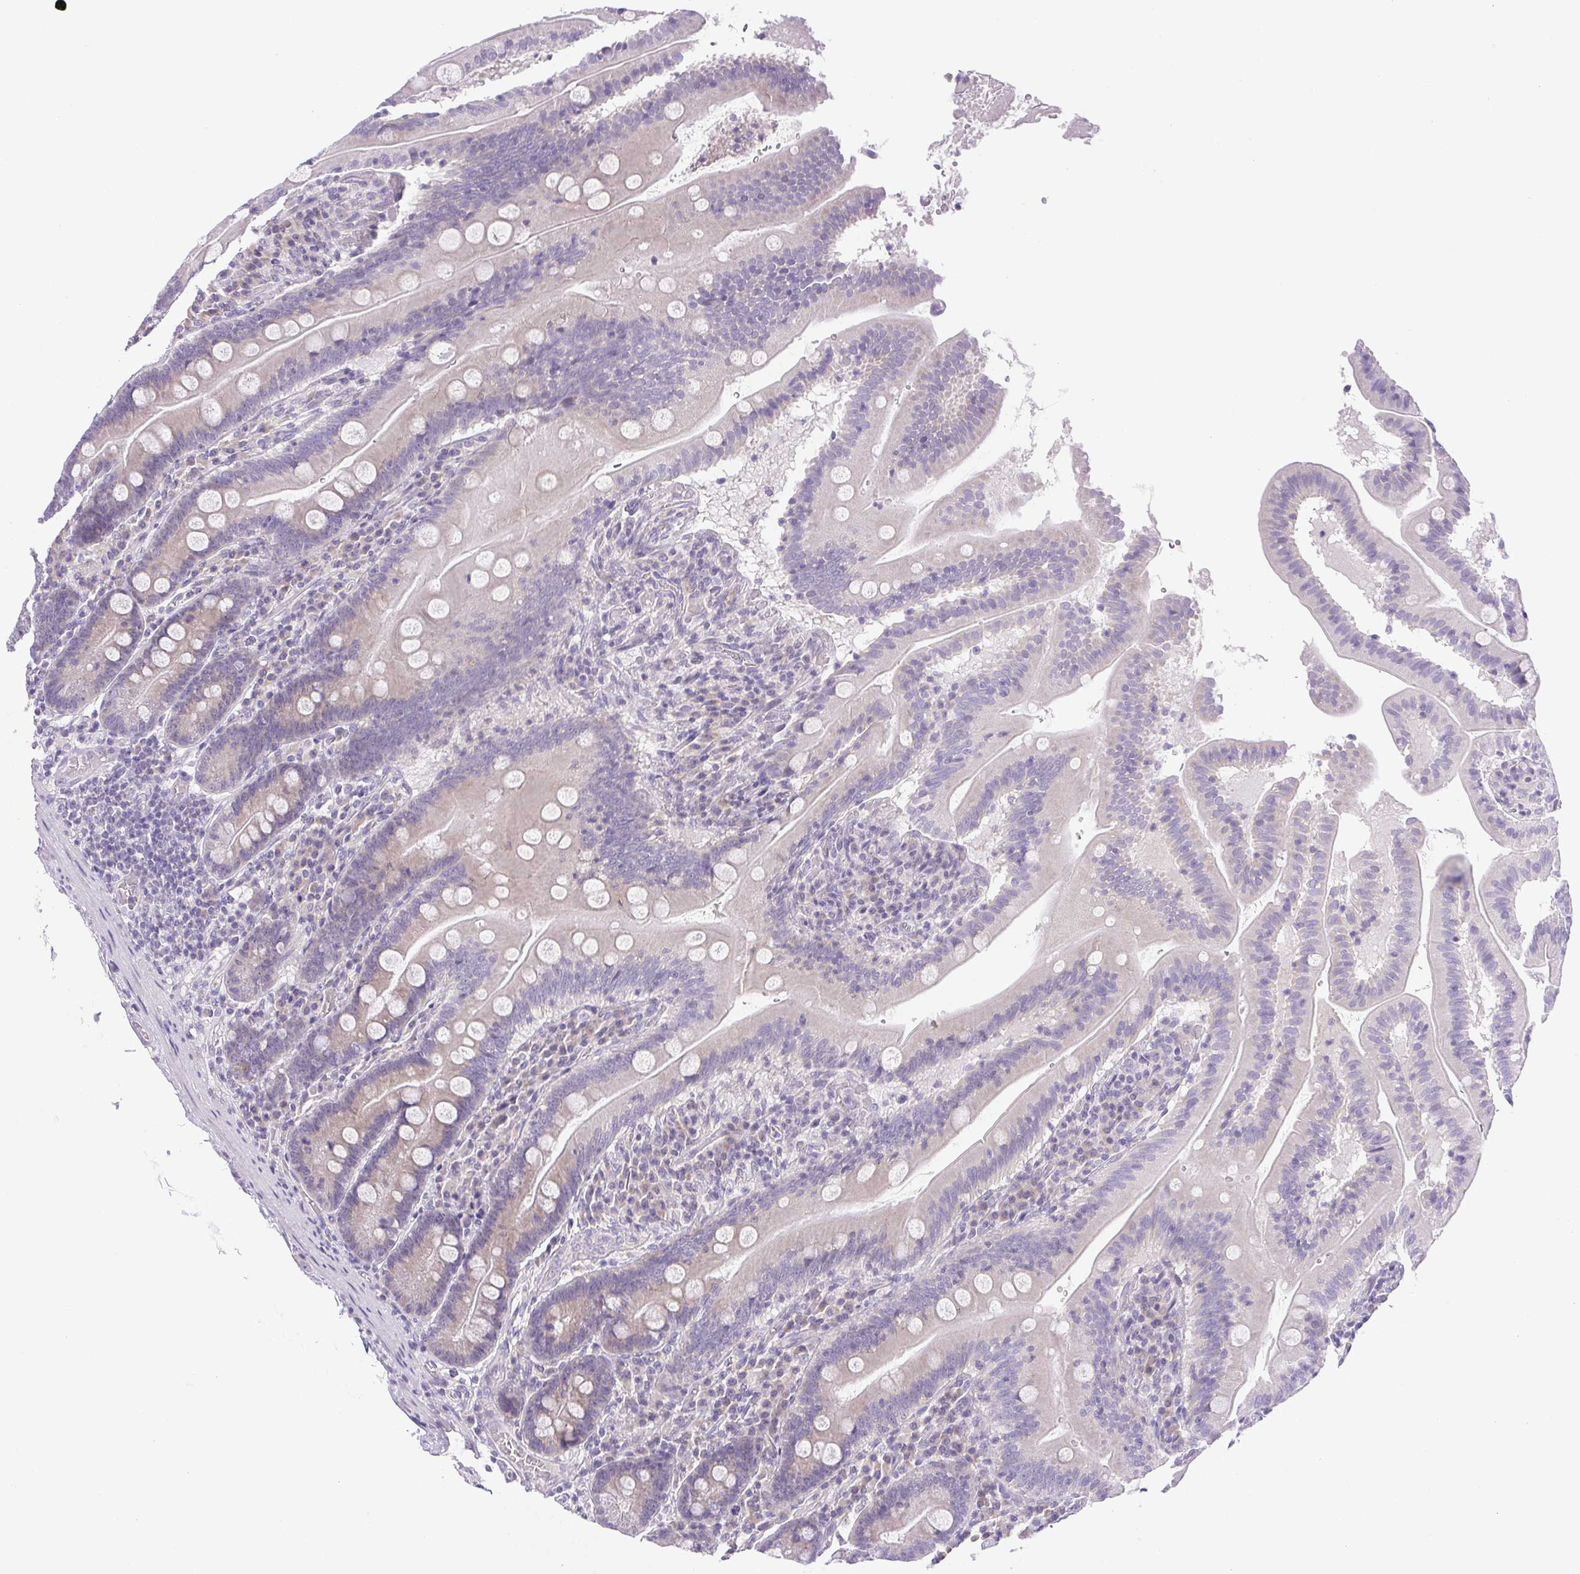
{"staining": {"intensity": "weak", "quantity": "<25%", "location": "cytoplasmic/membranous"}, "tissue": "small intestine", "cell_type": "Glandular cells", "image_type": "normal", "snomed": [{"axis": "morphology", "description": "Normal tissue, NOS"}, {"axis": "topography", "description": "Small intestine"}], "caption": "High power microscopy image of an immunohistochemistry histopathology image of unremarkable small intestine, revealing no significant expression in glandular cells.", "gene": "PAPPA2", "patient": {"sex": "male", "age": 37}}